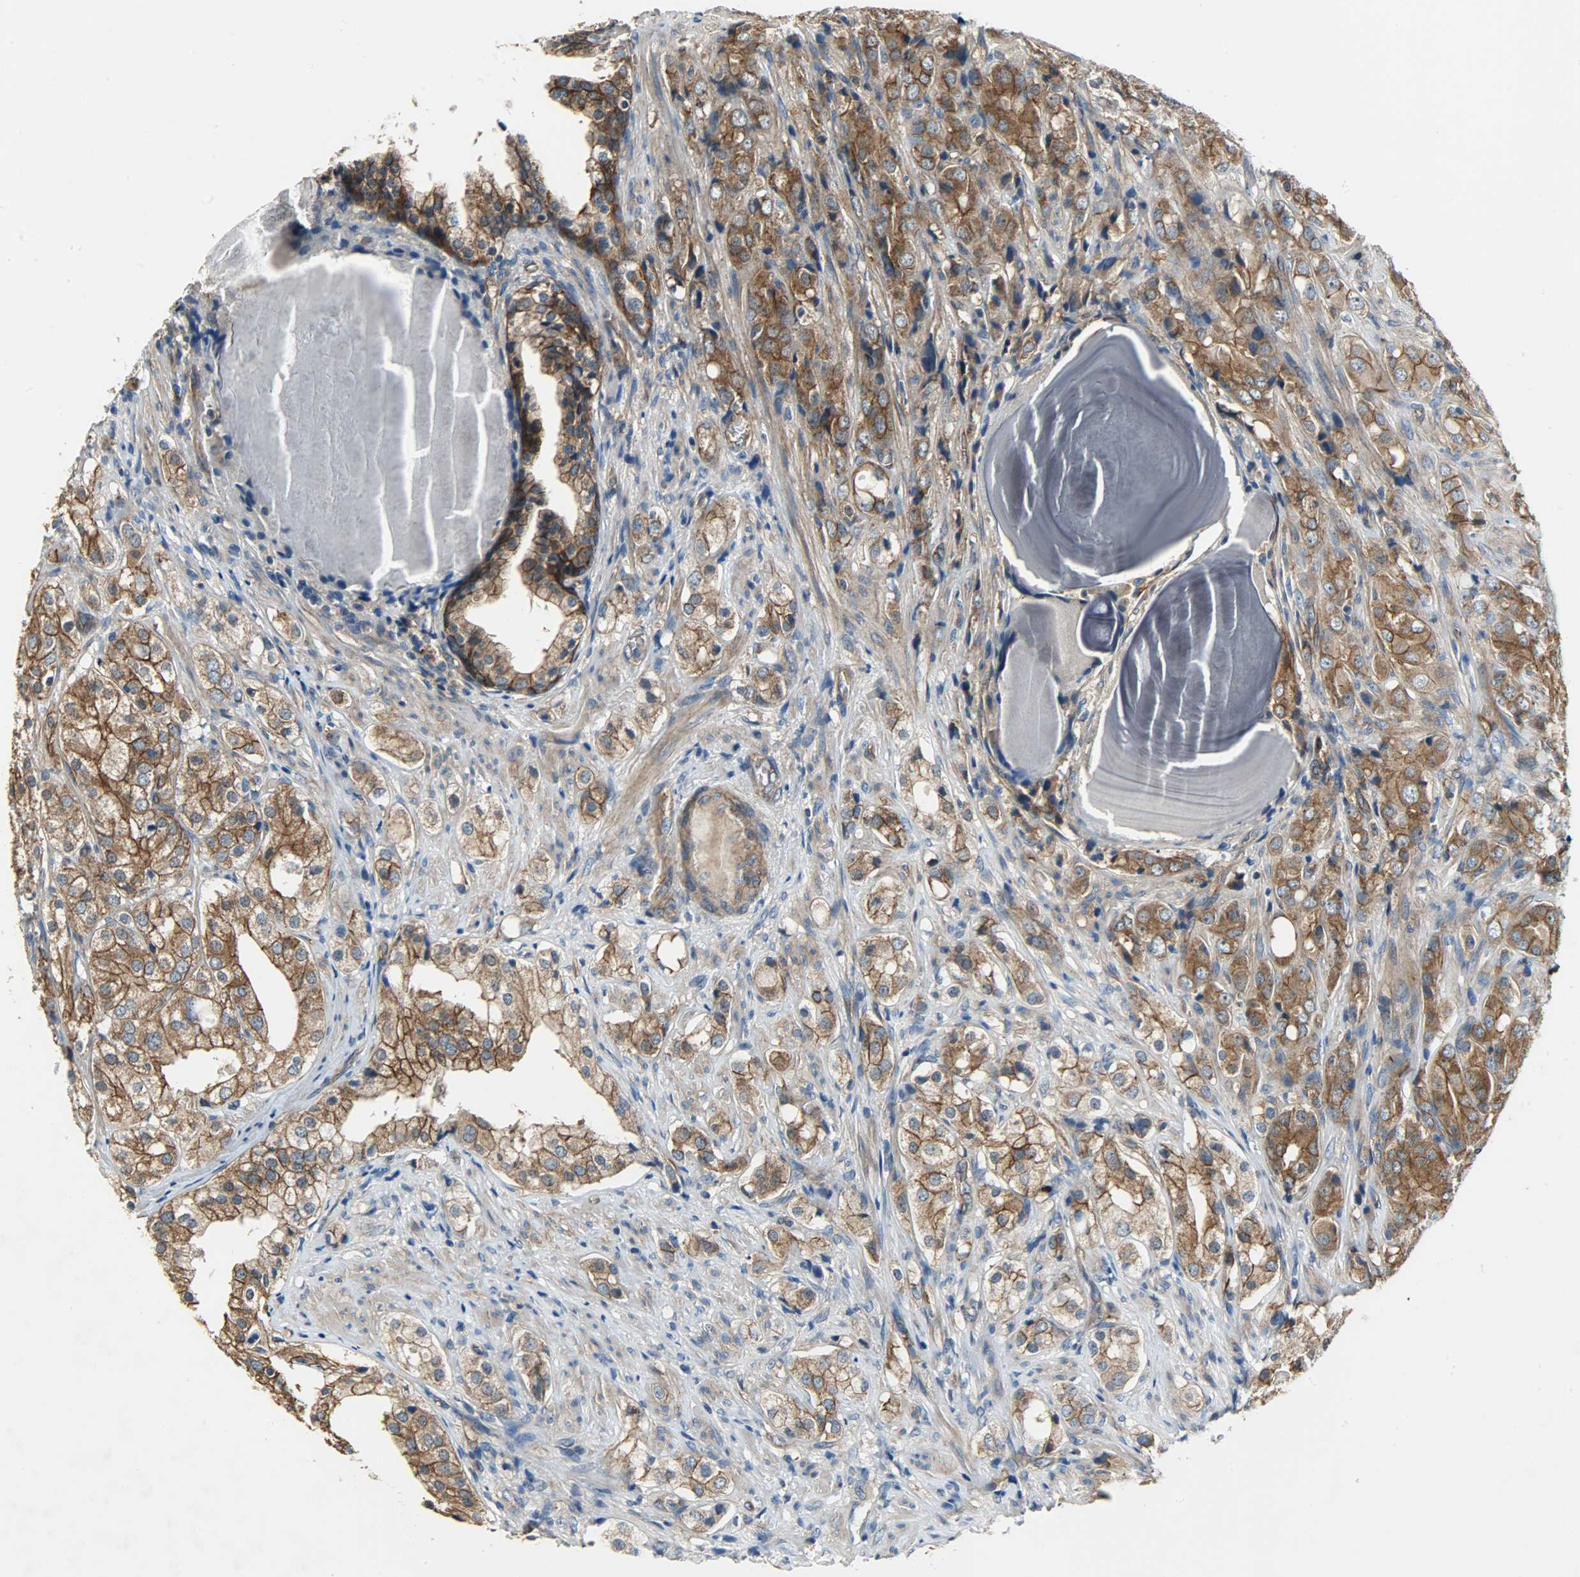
{"staining": {"intensity": "moderate", "quantity": ">75%", "location": "cytoplasmic/membranous"}, "tissue": "prostate cancer", "cell_type": "Tumor cells", "image_type": "cancer", "snomed": [{"axis": "morphology", "description": "Adenocarcinoma, High grade"}, {"axis": "topography", "description": "Prostate"}], "caption": "The image demonstrates staining of prostate cancer, revealing moderate cytoplasmic/membranous protein positivity (brown color) within tumor cells.", "gene": "KIAA1217", "patient": {"sex": "male", "age": 68}}